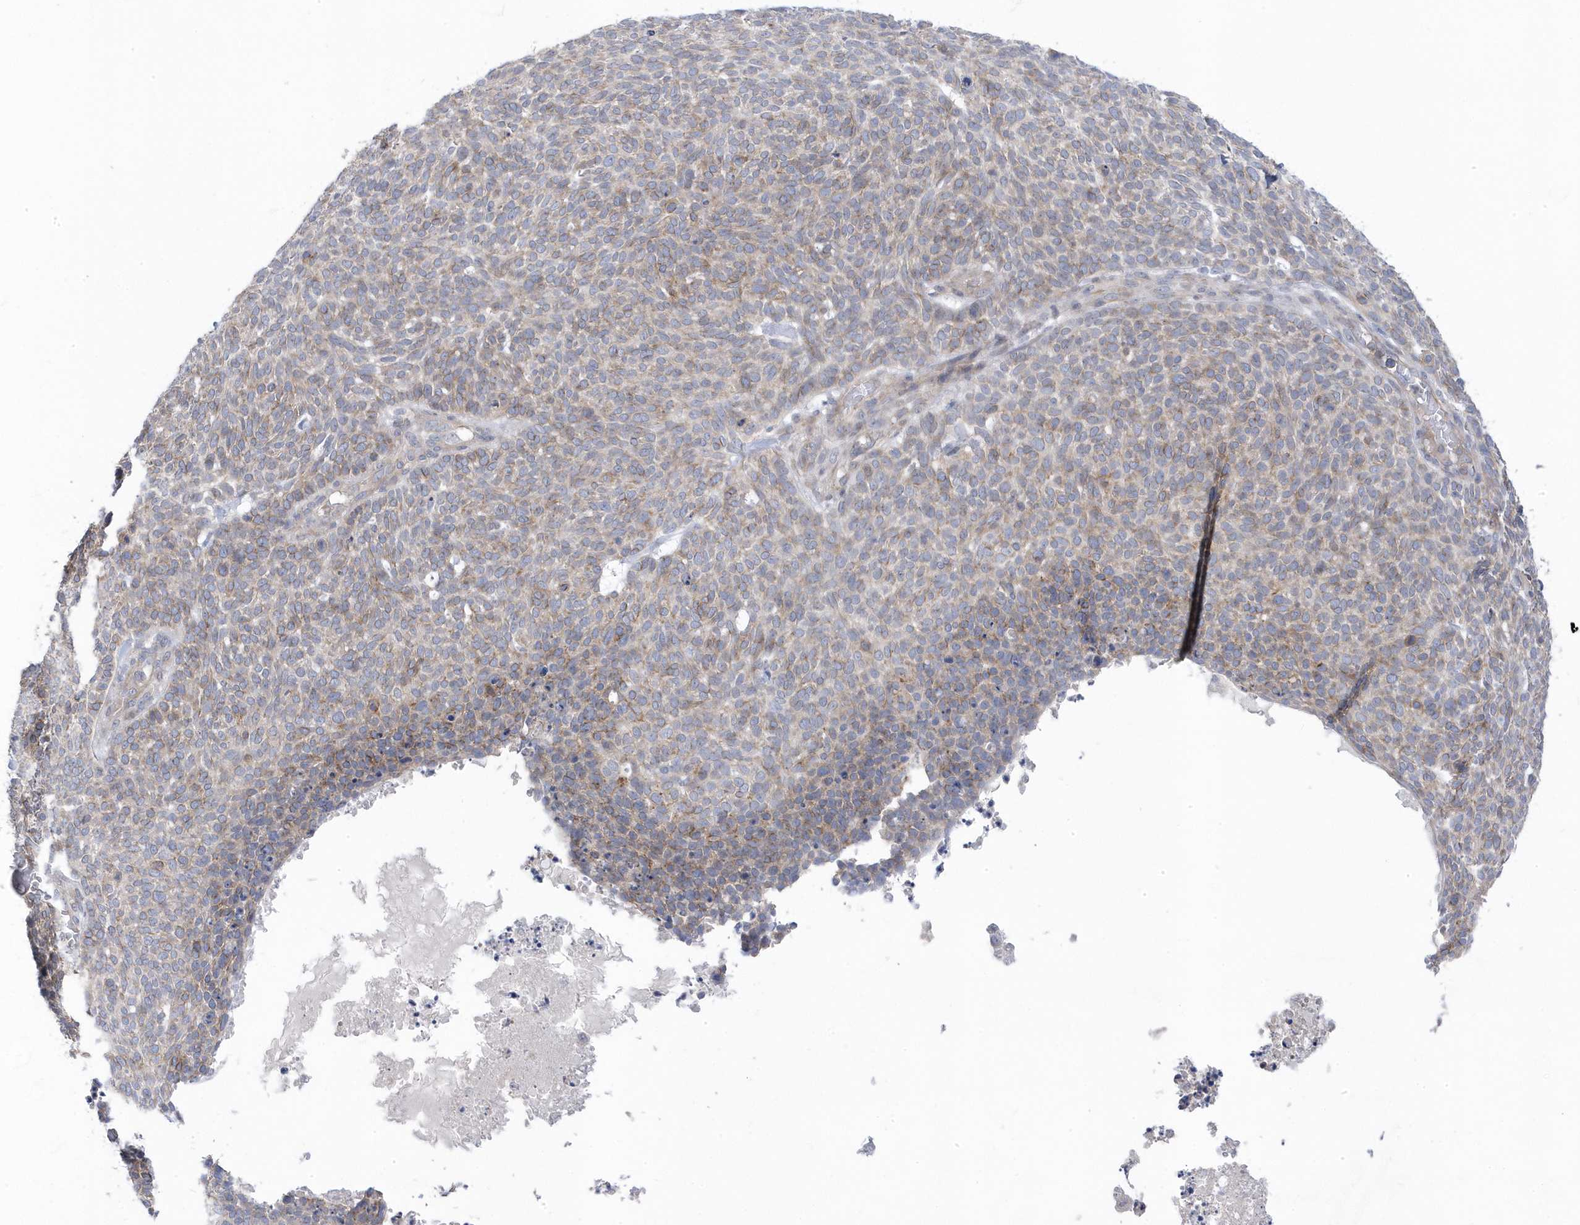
{"staining": {"intensity": "weak", "quantity": "<25%", "location": "cytoplasmic/membranous"}, "tissue": "skin cancer", "cell_type": "Tumor cells", "image_type": "cancer", "snomed": [{"axis": "morphology", "description": "Squamous cell carcinoma, NOS"}, {"axis": "topography", "description": "Skin"}], "caption": "Micrograph shows no significant protein positivity in tumor cells of skin cancer.", "gene": "ANAPC1", "patient": {"sex": "female", "age": 90}}